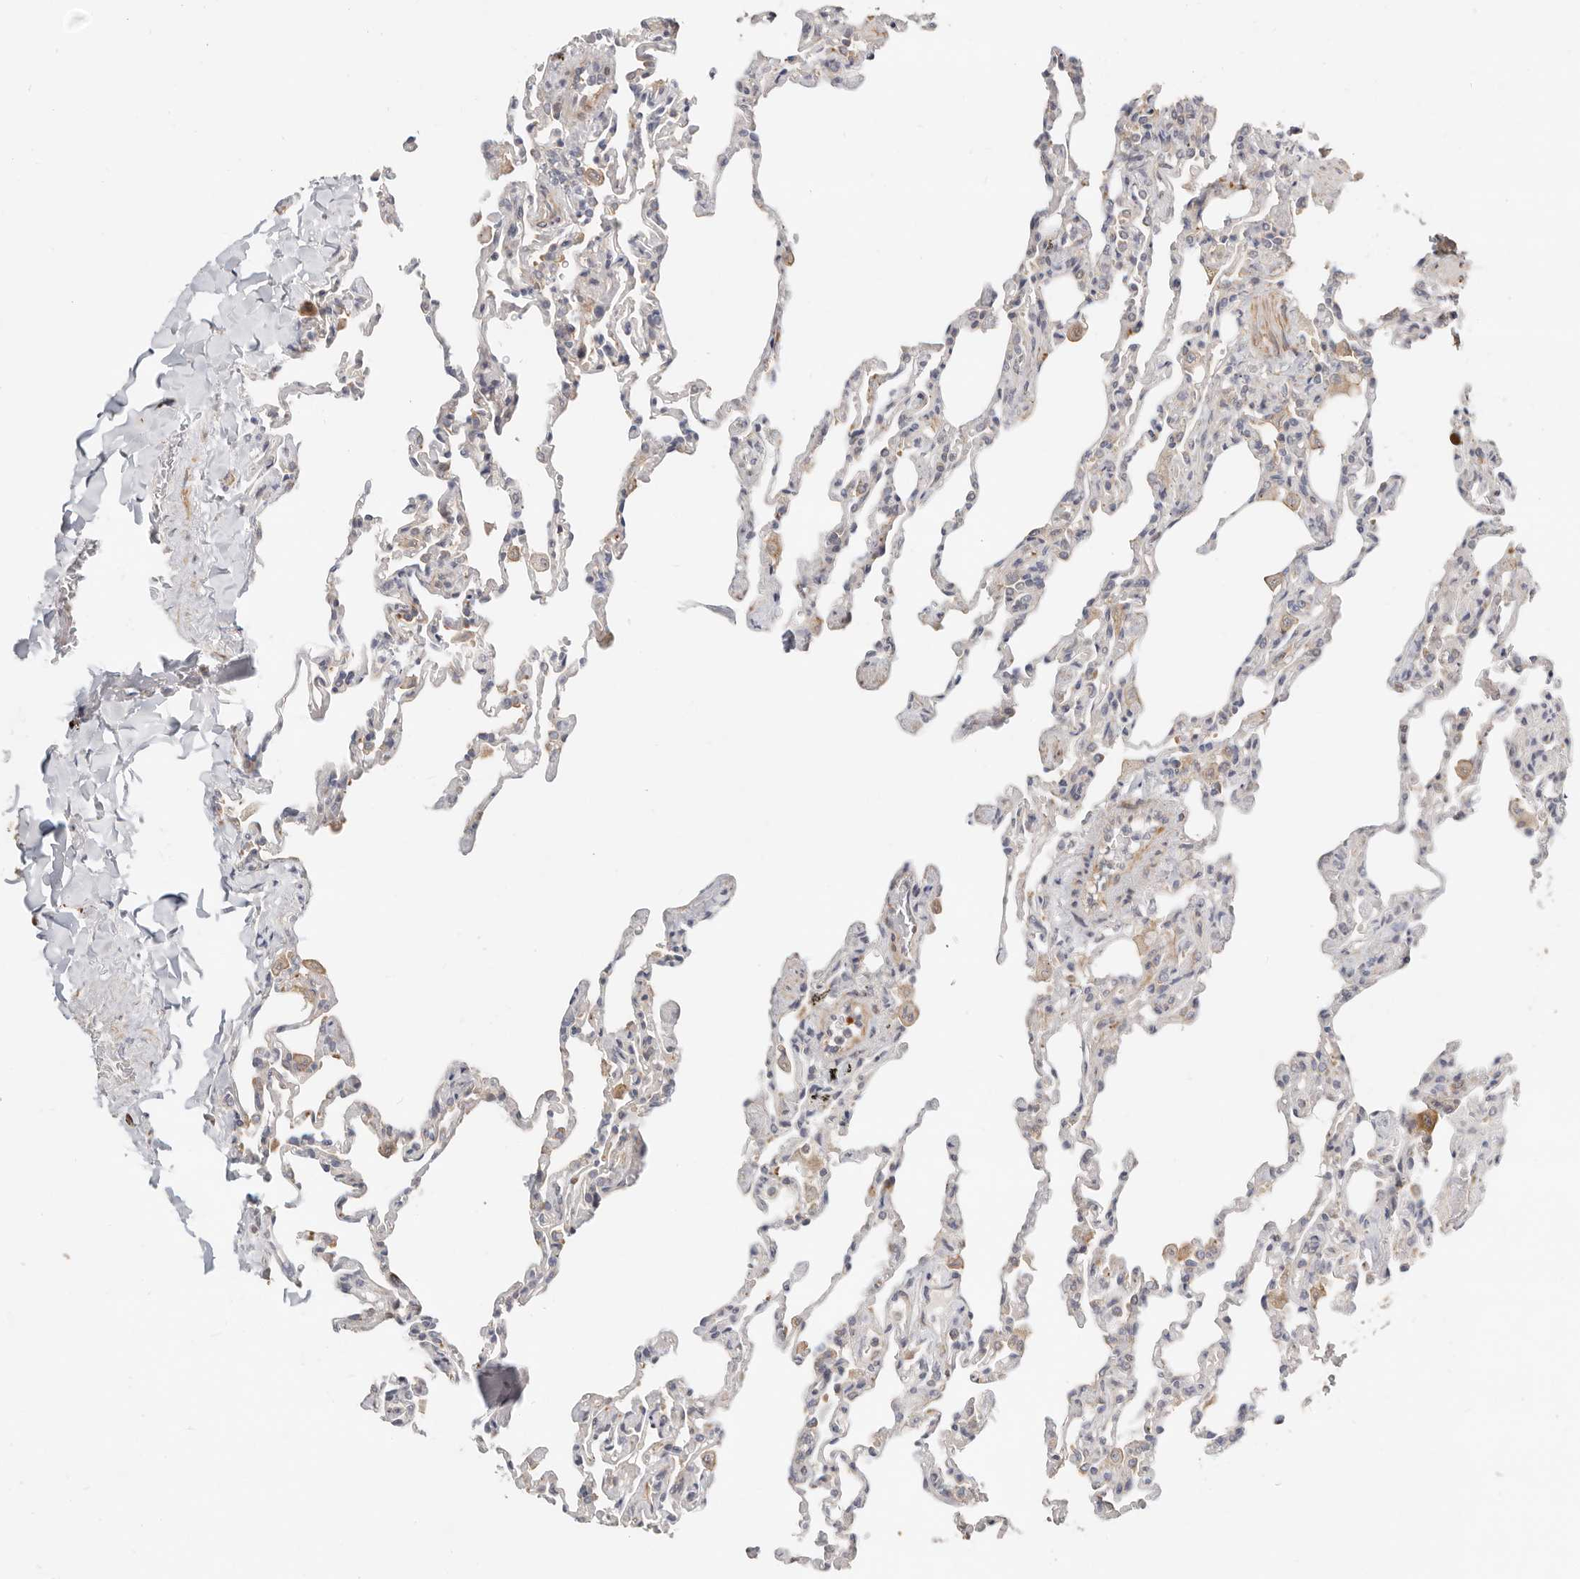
{"staining": {"intensity": "negative", "quantity": "none", "location": "none"}, "tissue": "lung", "cell_type": "Alveolar cells", "image_type": "normal", "snomed": [{"axis": "morphology", "description": "Normal tissue, NOS"}, {"axis": "topography", "description": "Lung"}], "caption": "Immunohistochemistry (IHC) micrograph of benign lung: lung stained with DAB (3,3'-diaminobenzidine) demonstrates no significant protein expression in alveolar cells.", "gene": "ZRANB1", "patient": {"sex": "male", "age": 20}}